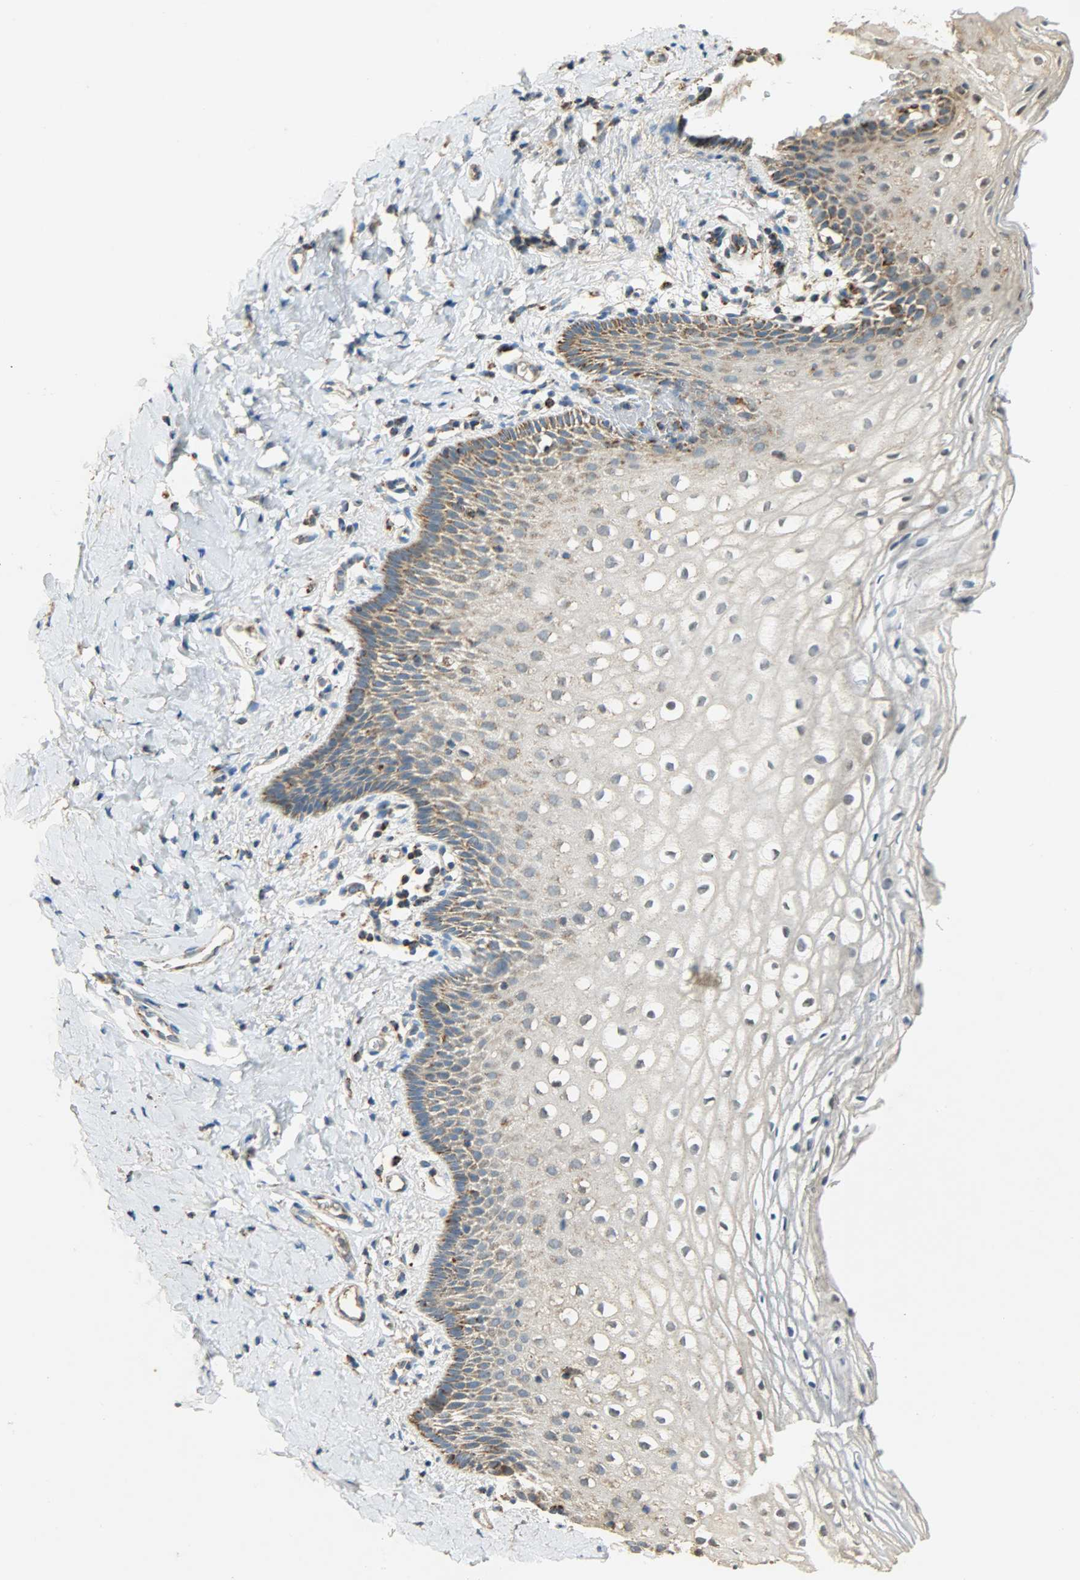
{"staining": {"intensity": "strong", "quantity": "25%-75%", "location": "cytoplasmic/membranous"}, "tissue": "vagina", "cell_type": "Squamous epithelial cells", "image_type": "normal", "snomed": [{"axis": "morphology", "description": "Normal tissue, NOS"}, {"axis": "topography", "description": "Vagina"}], "caption": "Protein analysis of benign vagina displays strong cytoplasmic/membranous staining in about 25%-75% of squamous epithelial cells. (DAB IHC, brown staining for protein, blue staining for nuclei).", "gene": "HDHD5", "patient": {"sex": "female", "age": 55}}